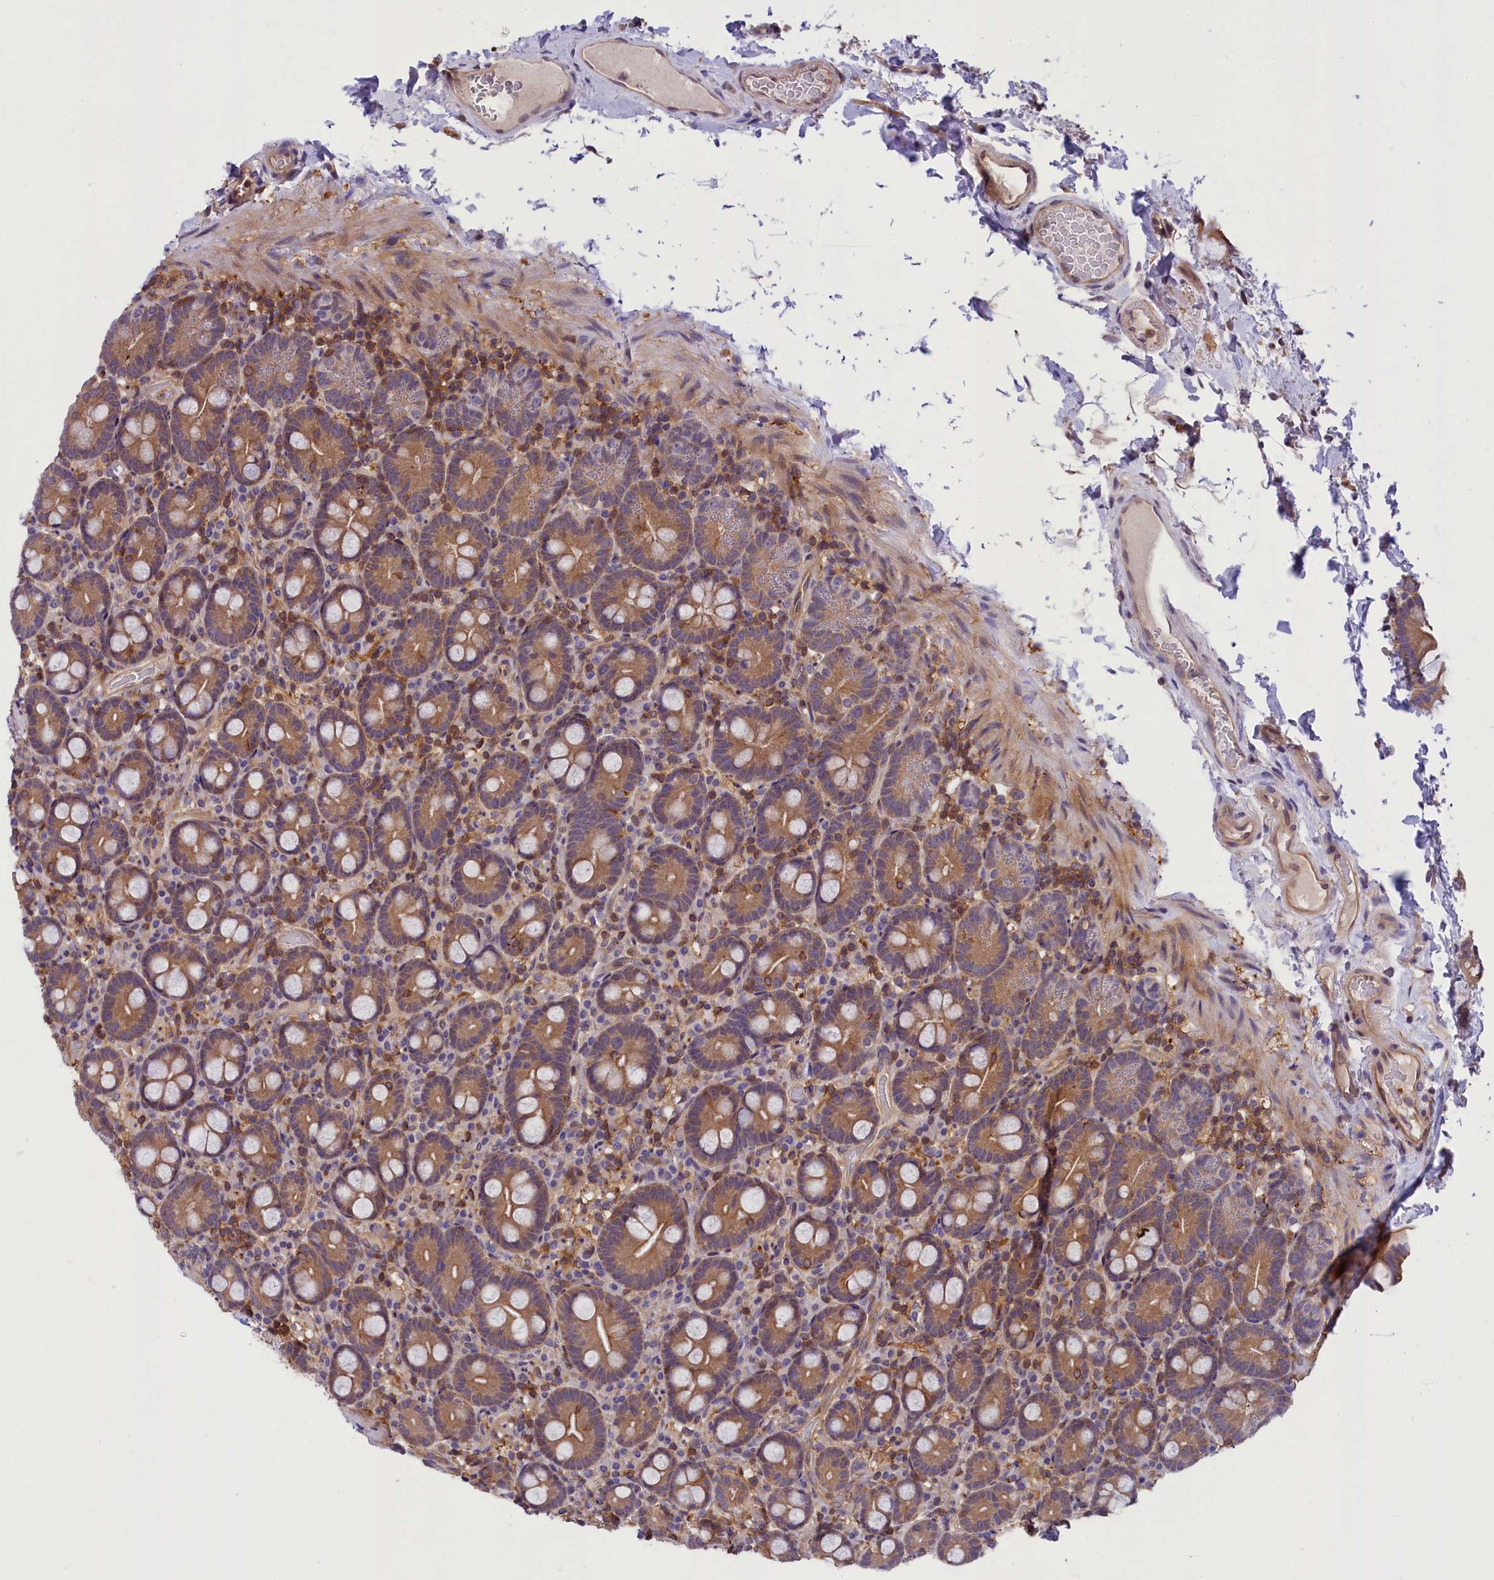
{"staining": {"intensity": "moderate", "quantity": ">75%", "location": "cytoplasmic/membranous"}, "tissue": "small intestine", "cell_type": "Glandular cells", "image_type": "normal", "snomed": [{"axis": "morphology", "description": "Normal tissue, NOS"}, {"axis": "topography", "description": "Small intestine"}], "caption": "High-magnification brightfield microscopy of unremarkable small intestine stained with DAB (brown) and counterstained with hematoxylin (blue). glandular cells exhibit moderate cytoplasmic/membranous positivity is seen in approximately>75% of cells.", "gene": "TBCB", "patient": {"sex": "female", "age": 68}}